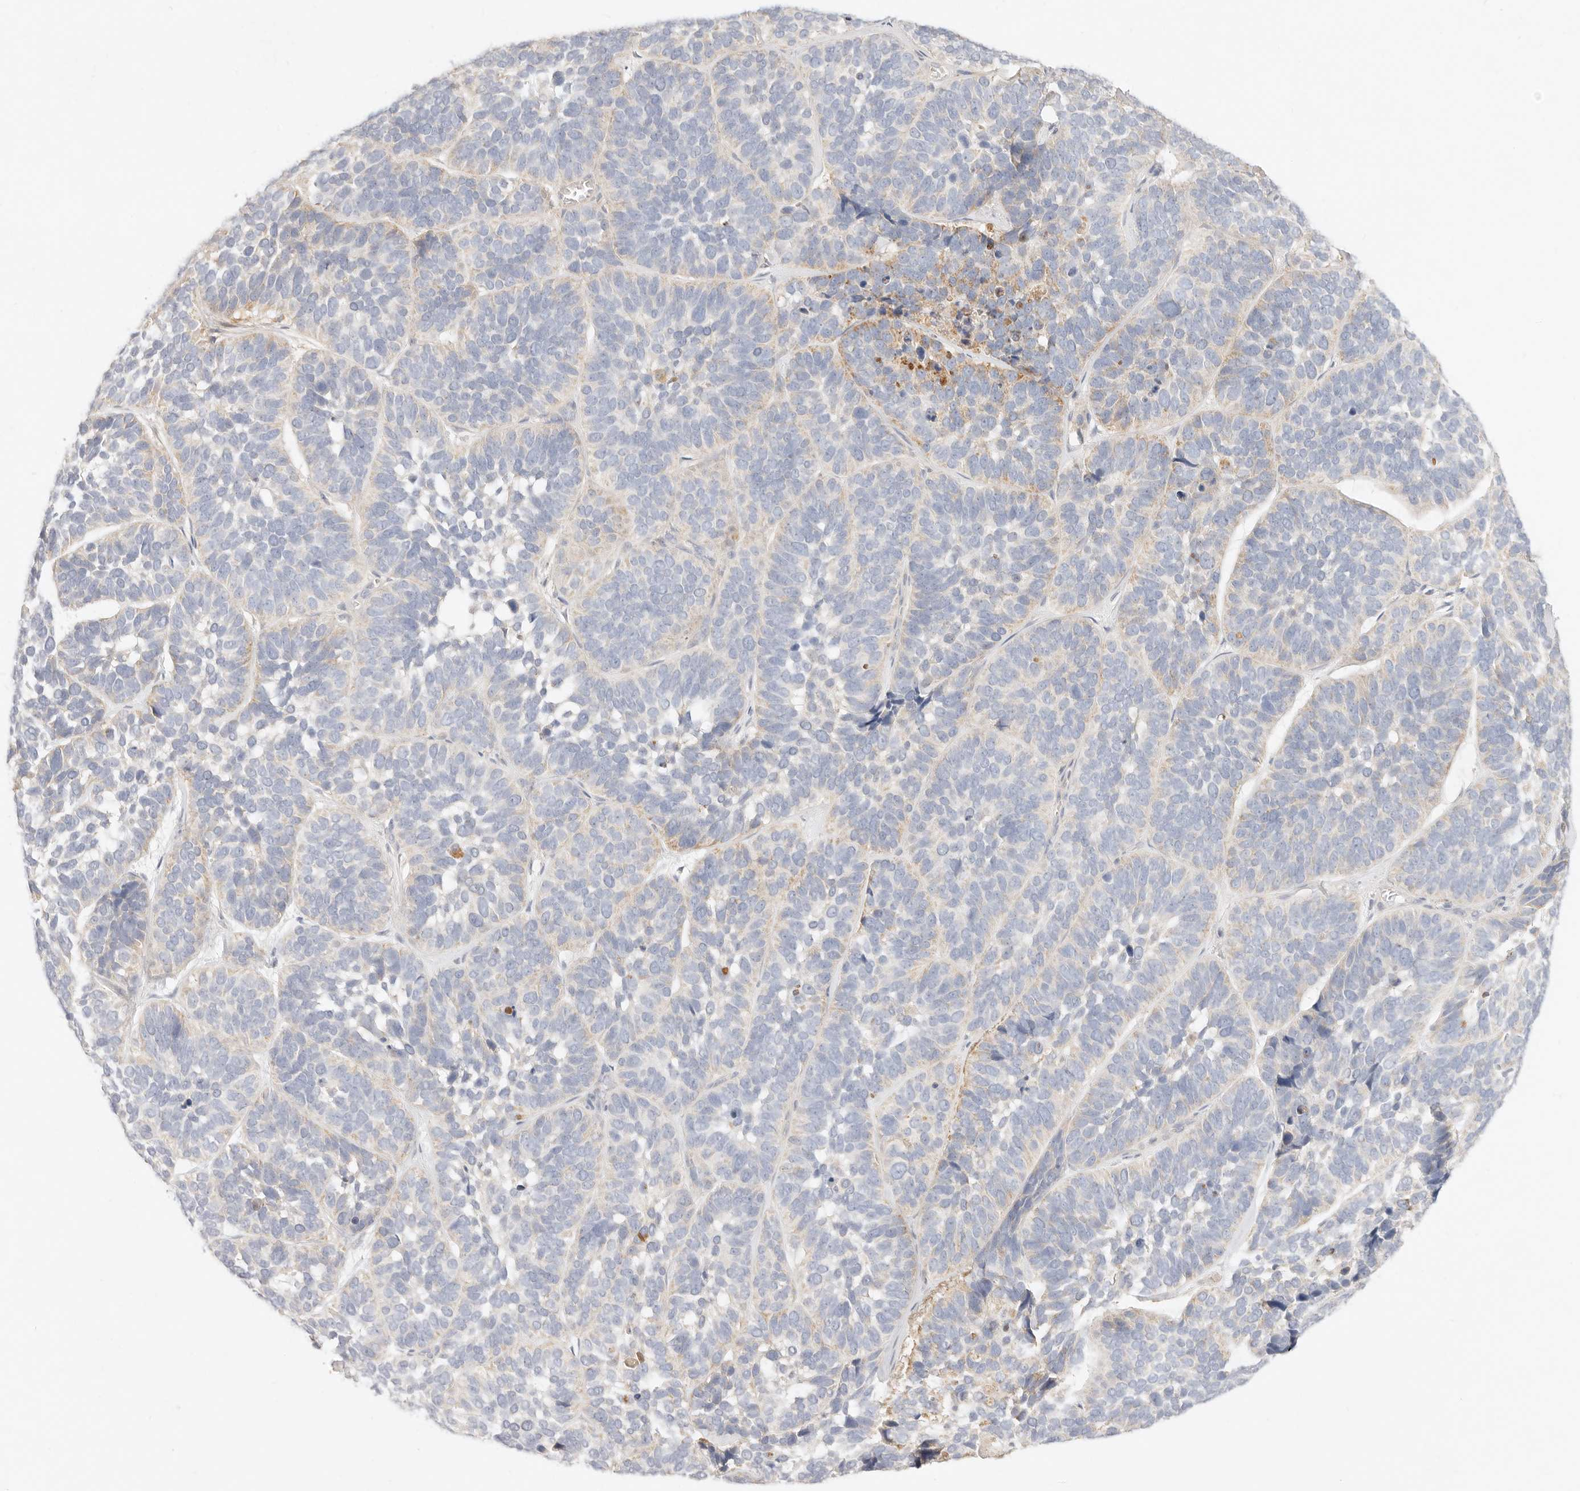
{"staining": {"intensity": "weak", "quantity": "<25%", "location": "cytoplasmic/membranous"}, "tissue": "skin cancer", "cell_type": "Tumor cells", "image_type": "cancer", "snomed": [{"axis": "morphology", "description": "Basal cell carcinoma"}, {"axis": "topography", "description": "Skin"}], "caption": "DAB (3,3'-diaminobenzidine) immunohistochemical staining of human basal cell carcinoma (skin) shows no significant staining in tumor cells.", "gene": "ACOX1", "patient": {"sex": "male", "age": 62}}